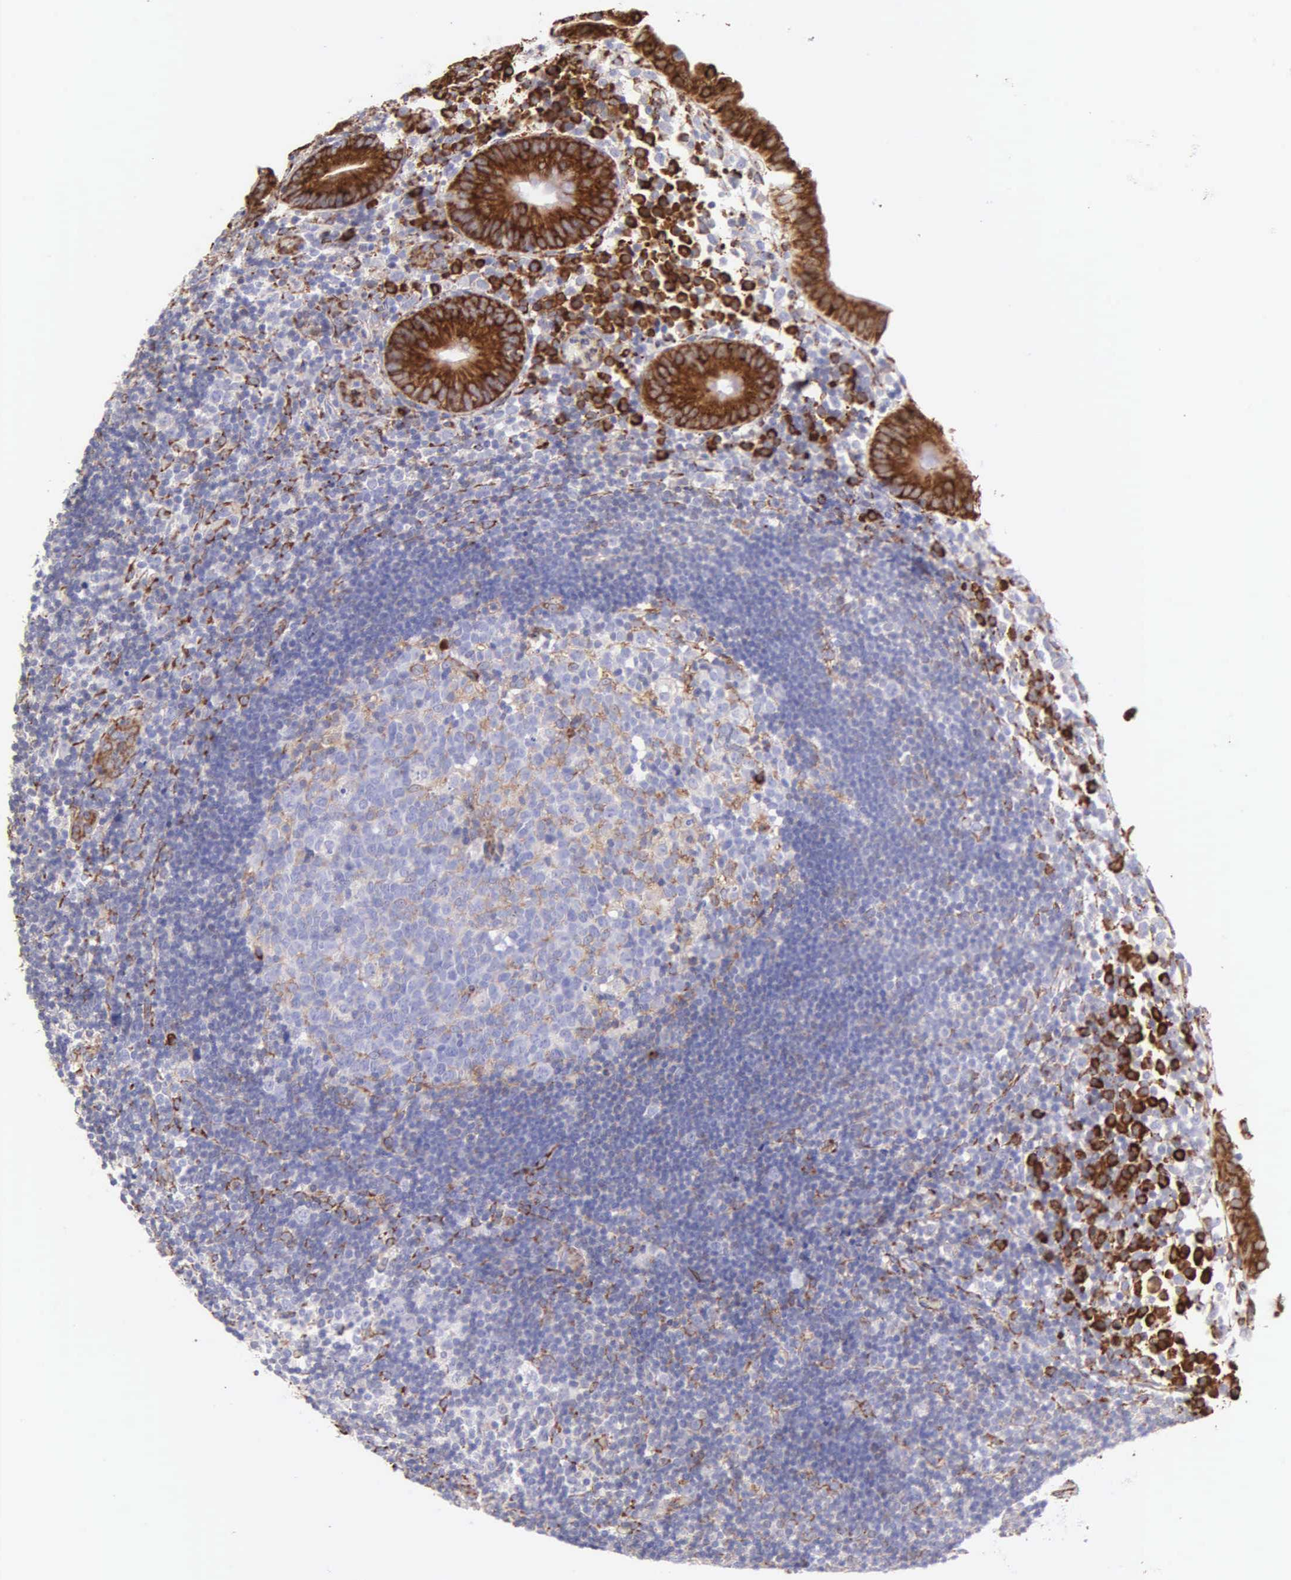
{"staining": {"intensity": "strong", "quantity": ">75%", "location": "cytoplasmic/membranous"}, "tissue": "appendix", "cell_type": "Glandular cells", "image_type": "normal", "snomed": [{"axis": "morphology", "description": "Normal tissue, NOS"}, {"axis": "topography", "description": "Appendix"}], "caption": "Protein analysis of normal appendix reveals strong cytoplasmic/membranous staining in about >75% of glandular cells.", "gene": "CKAP4", "patient": {"sex": "male", "age": 25}}